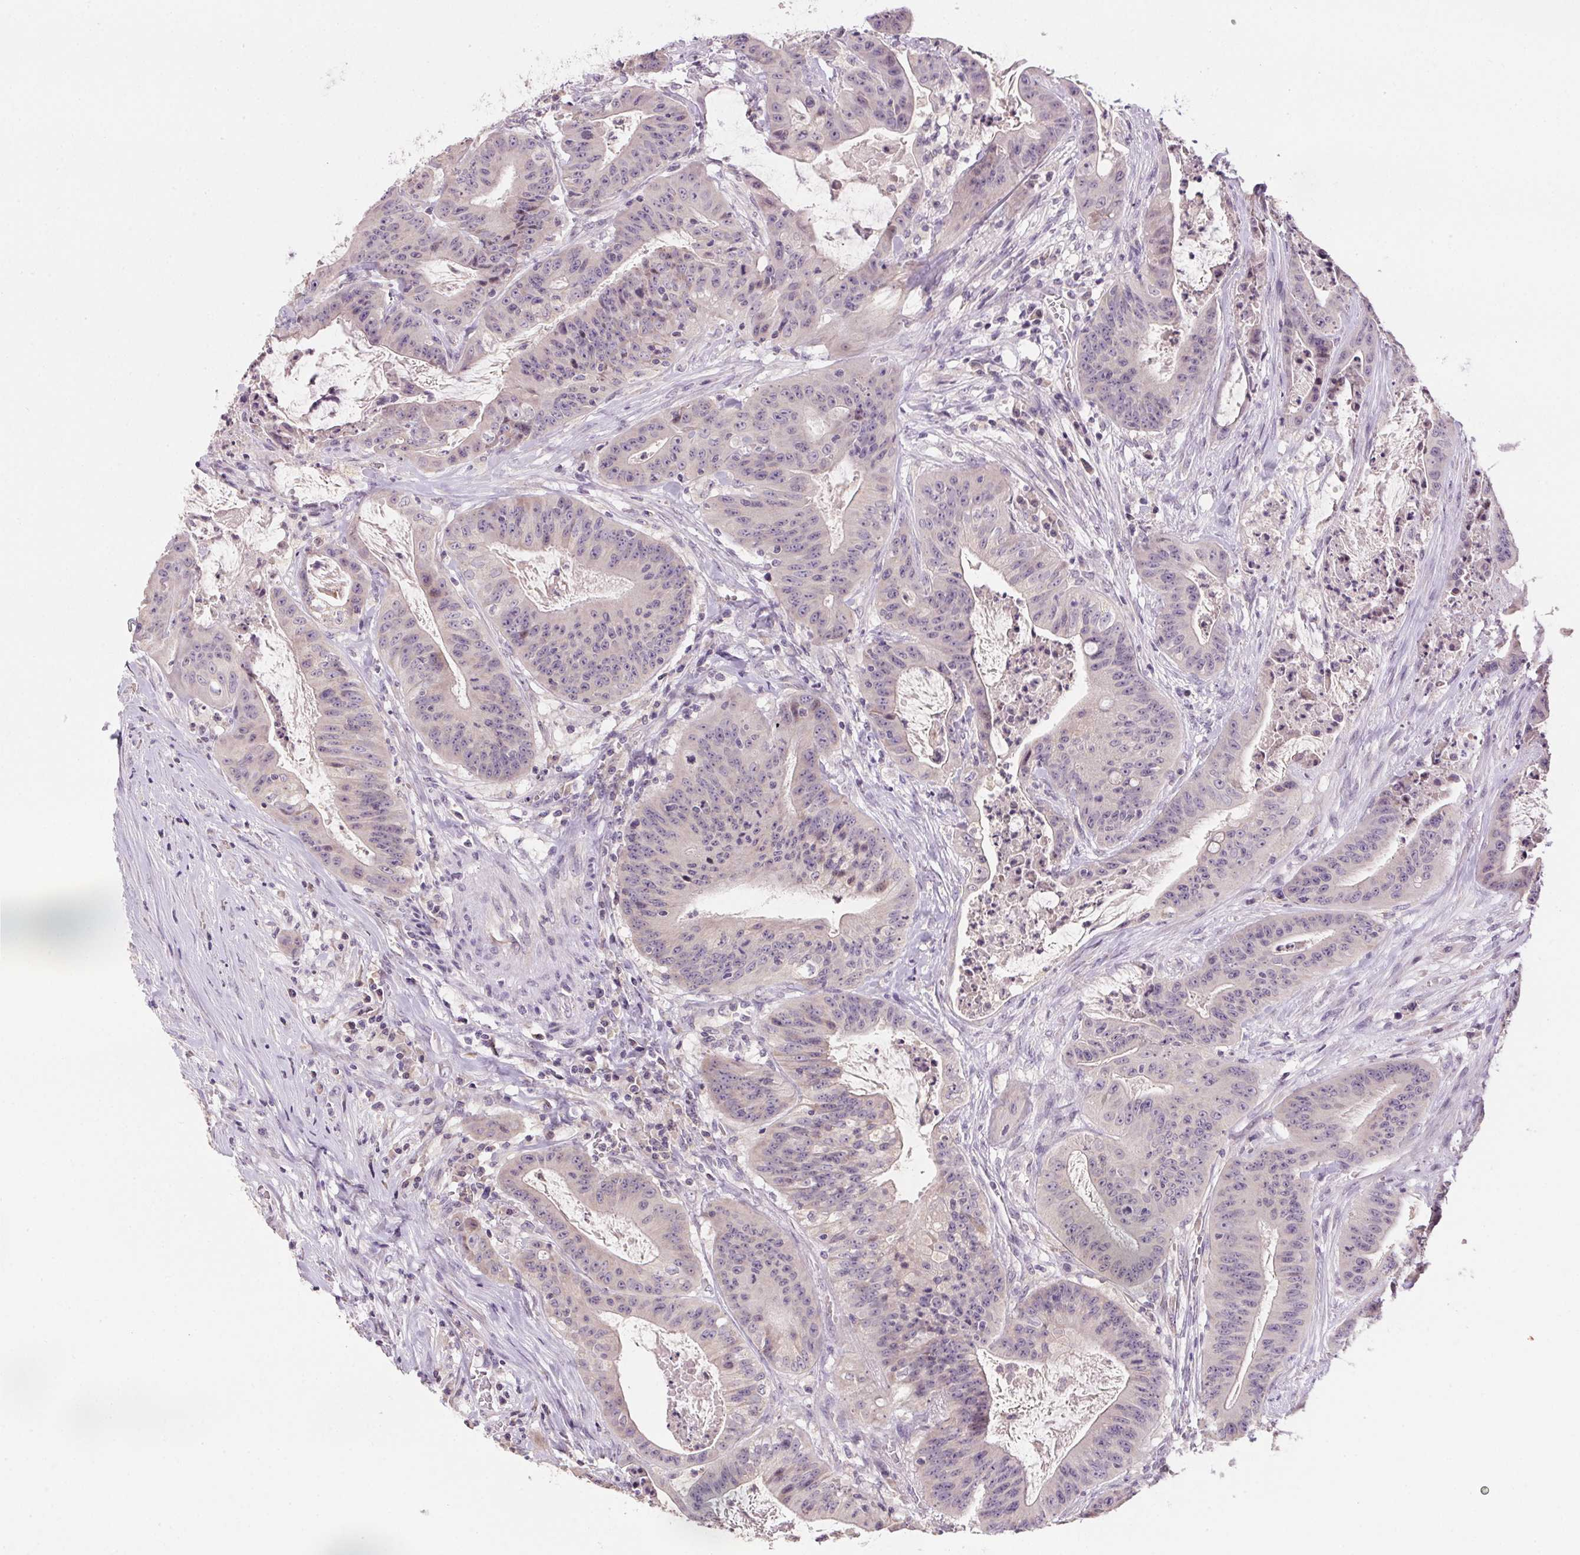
{"staining": {"intensity": "negative", "quantity": "none", "location": "none"}, "tissue": "colorectal cancer", "cell_type": "Tumor cells", "image_type": "cancer", "snomed": [{"axis": "morphology", "description": "Adenocarcinoma, NOS"}, {"axis": "topography", "description": "Colon"}], "caption": "Micrograph shows no protein staining in tumor cells of colorectal cancer (adenocarcinoma) tissue.", "gene": "SPACA9", "patient": {"sex": "male", "age": 33}}